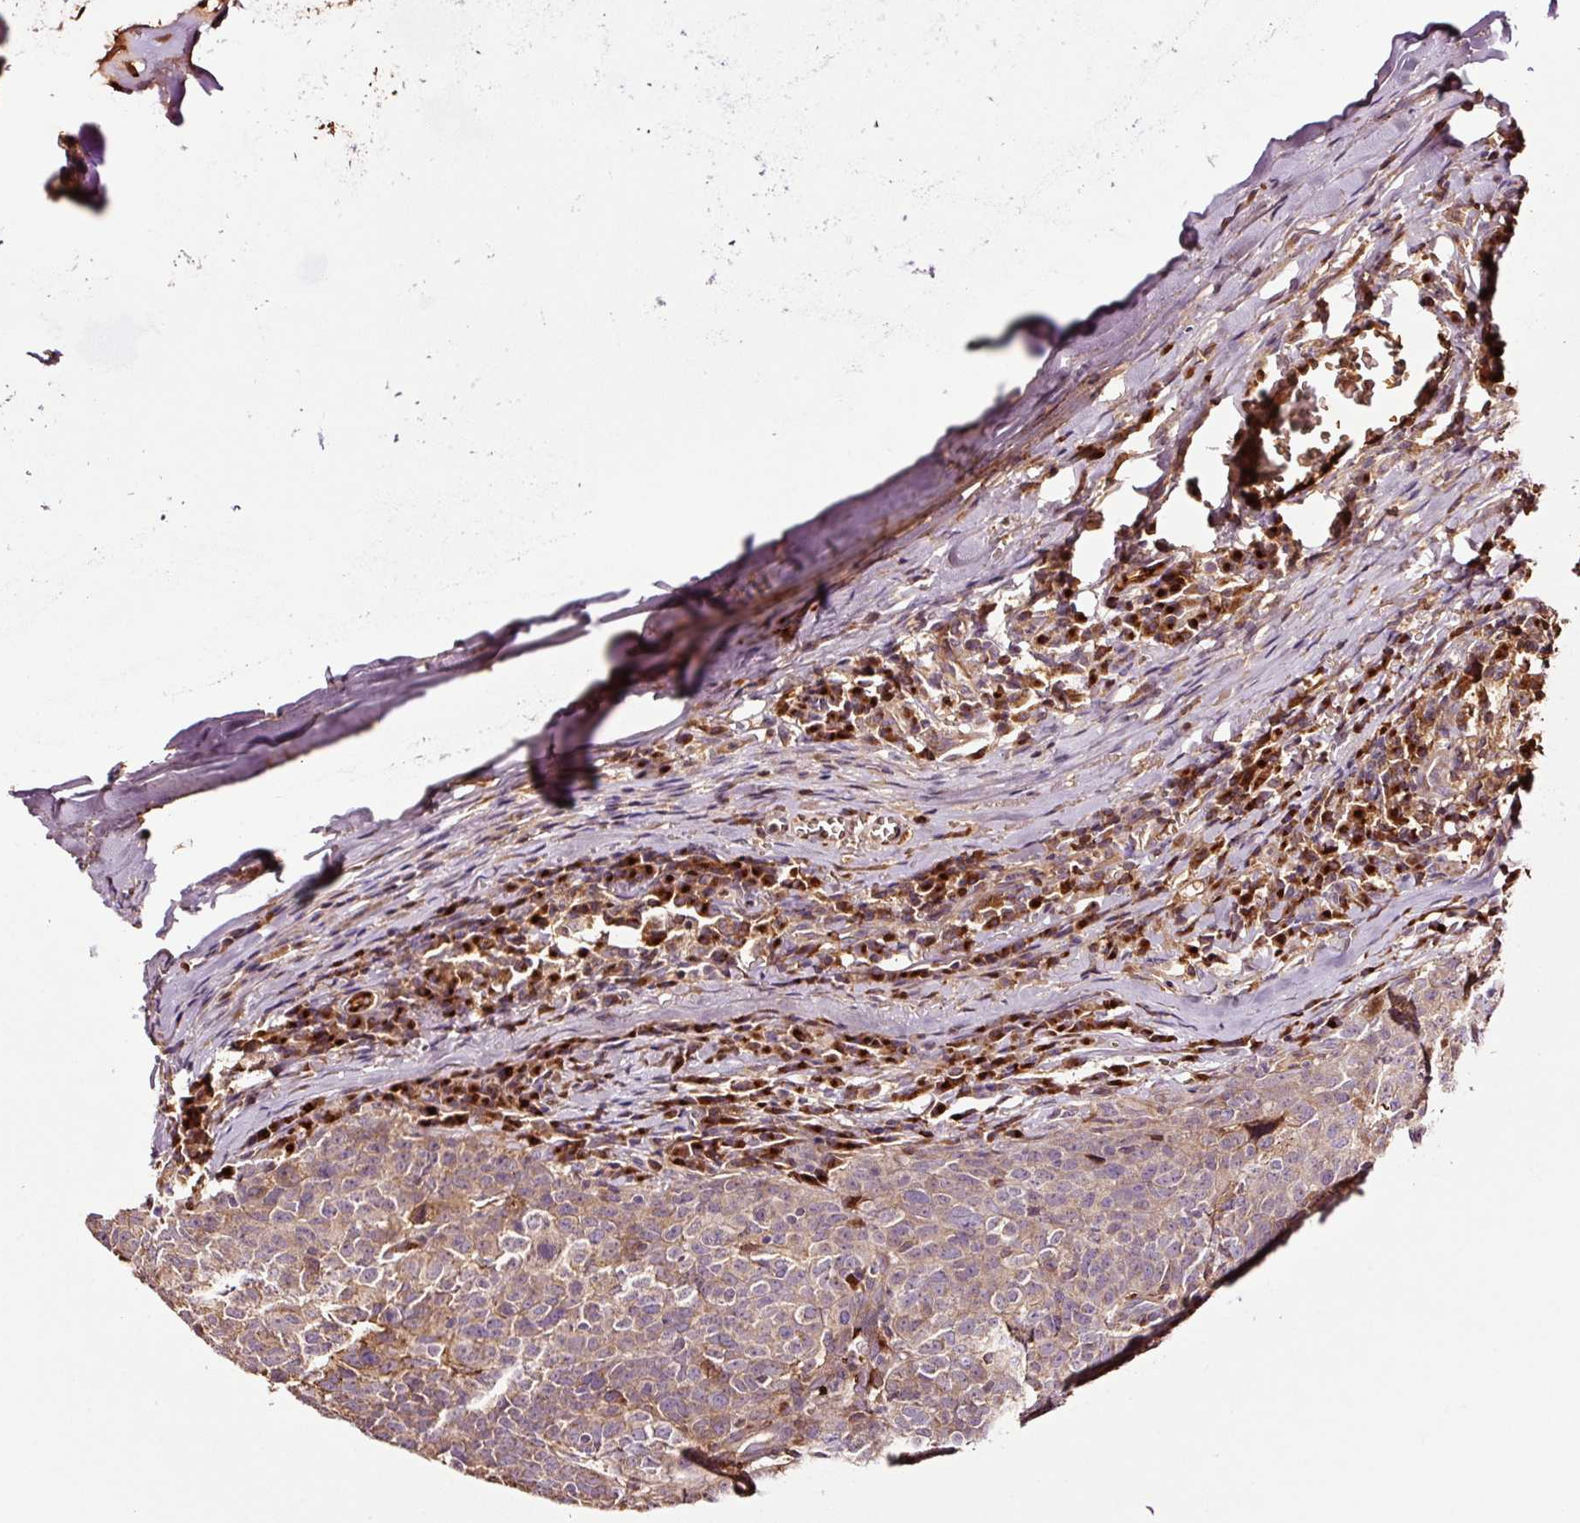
{"staining": {"intensity": "weak", "quantity": "25%-75%", "location": "cytoplasmic/membranous"}, "tissue": "head and neck cancer", "cell_type": "Tumor cells", "image_type": "cancer", "snomed": [{"axis": "morphology", "description": "Normal tissue, NOS"}, {"axis": "morphology", "description": "Squamous cell carcinoma, NOS"}, {"axis": "topography", "description": "Skeletal muscle"}, {"axis": "topography", "description": "Vascular tissue"}, {"axis": "topography", "description": "Peripheral nerve tissue"}, {"axis": "topography", "description": "Head-Neck"}], "caption": "A low amount of weak cytoplasmic/membranous staining is present in approximately 25%-75% of tumor cells in squamous cell carcinoma (head and neck) tissue. (brown staining indicates protein expression, while blue staining denotes nuclei).", "gene": "PGLYRP2", "patient": {"sex": "male", "age": 66}}